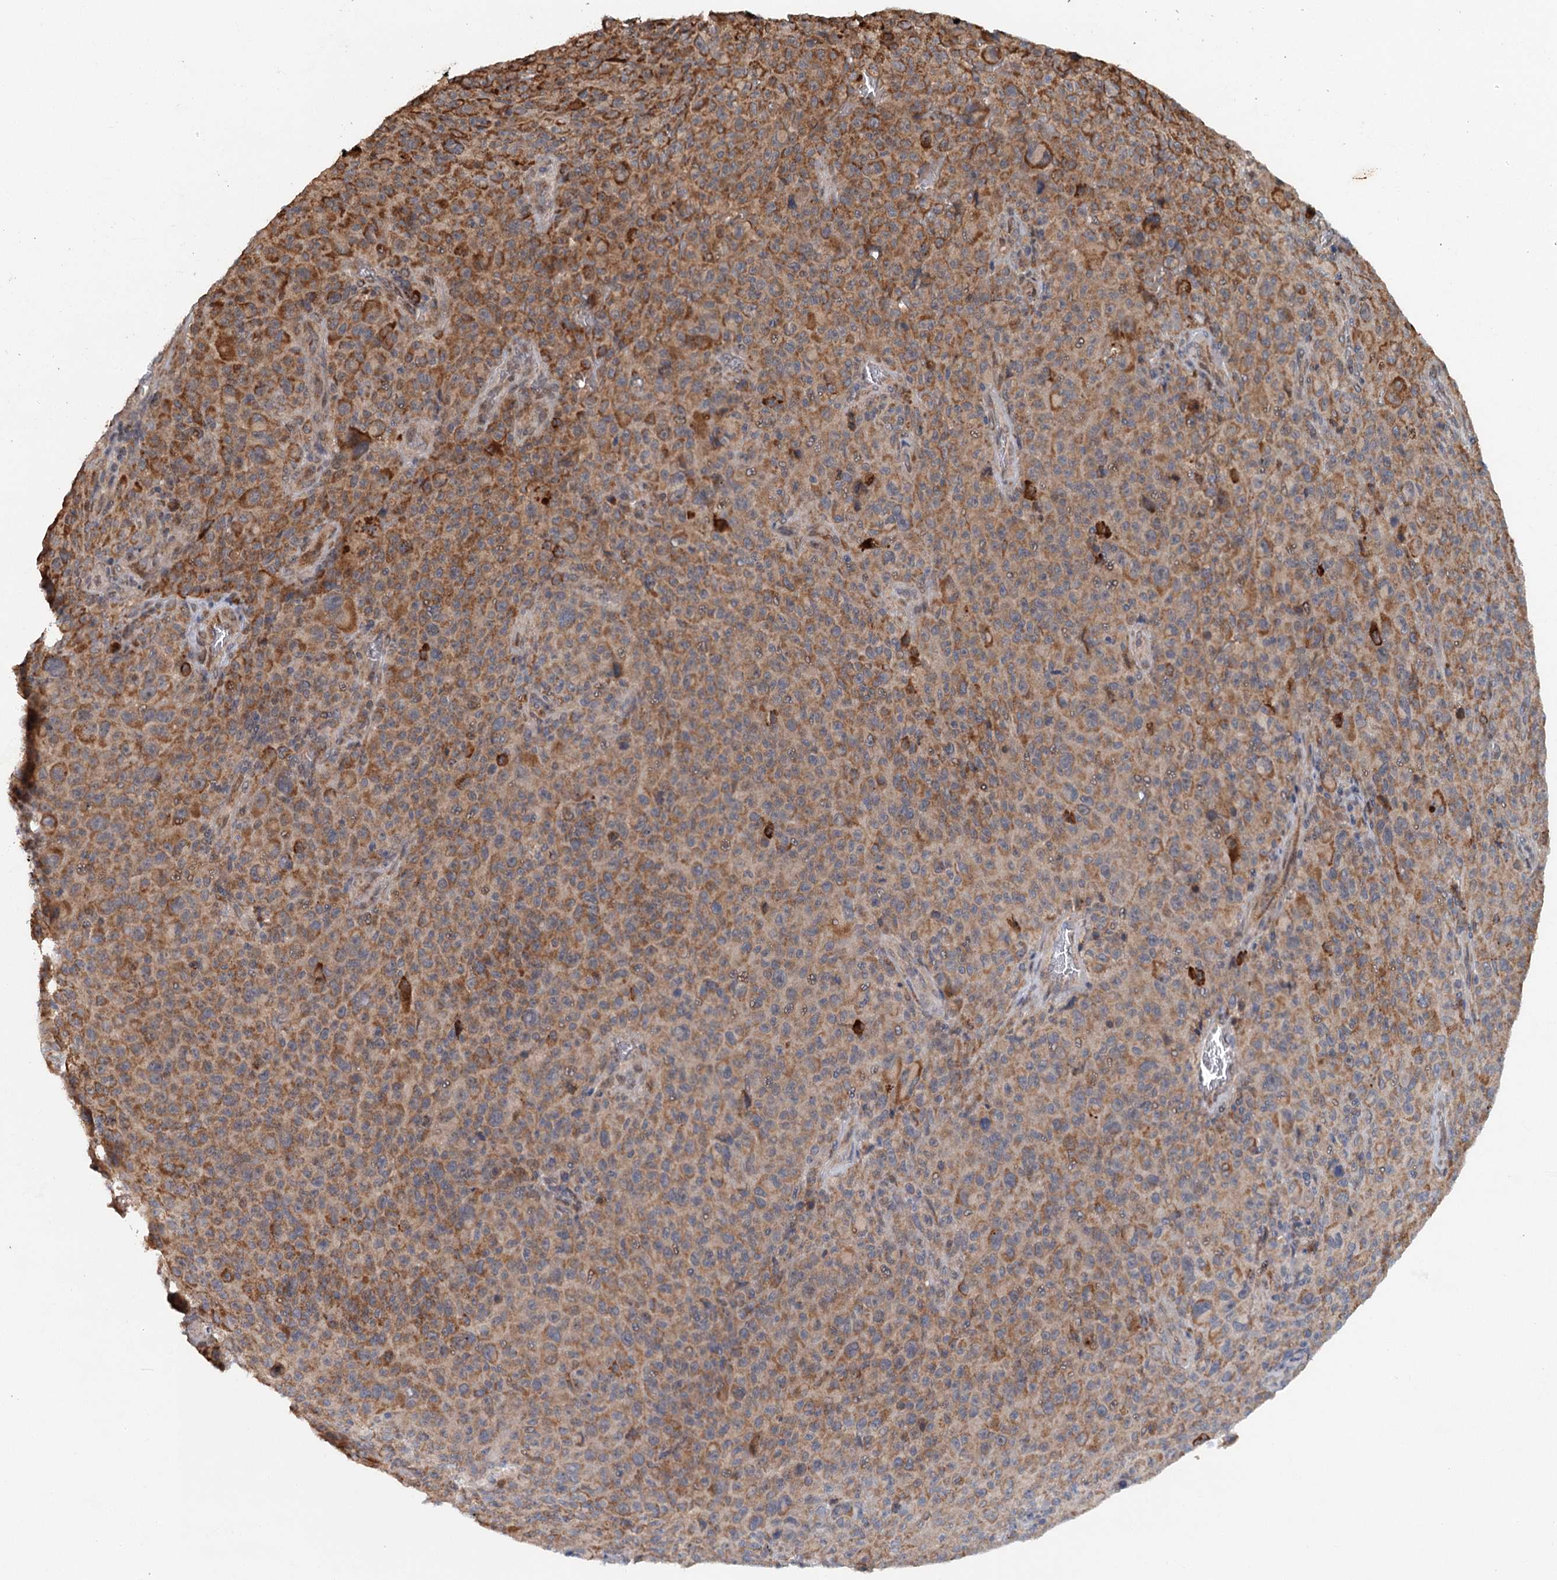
{"staining": {"intensity": "moderate", "quantity": ">75%", "location": "cytoplasmic/membranous"}, "tissue": "melanoma", "cell_type": "Tumor cells", "image_type": "cancer", "snomed": [{"axis": "morphology", "description": "Malignant melanoma, NOS"}, {"axis": "topography", "description": "Skin"}], "caption": "Melanoma stained for a protein exhibits moderate cytoplasmic/membranous positivity in tumor cells.", "gene": "SRPX2", "patient": {"sex": "female", "age": 82}}